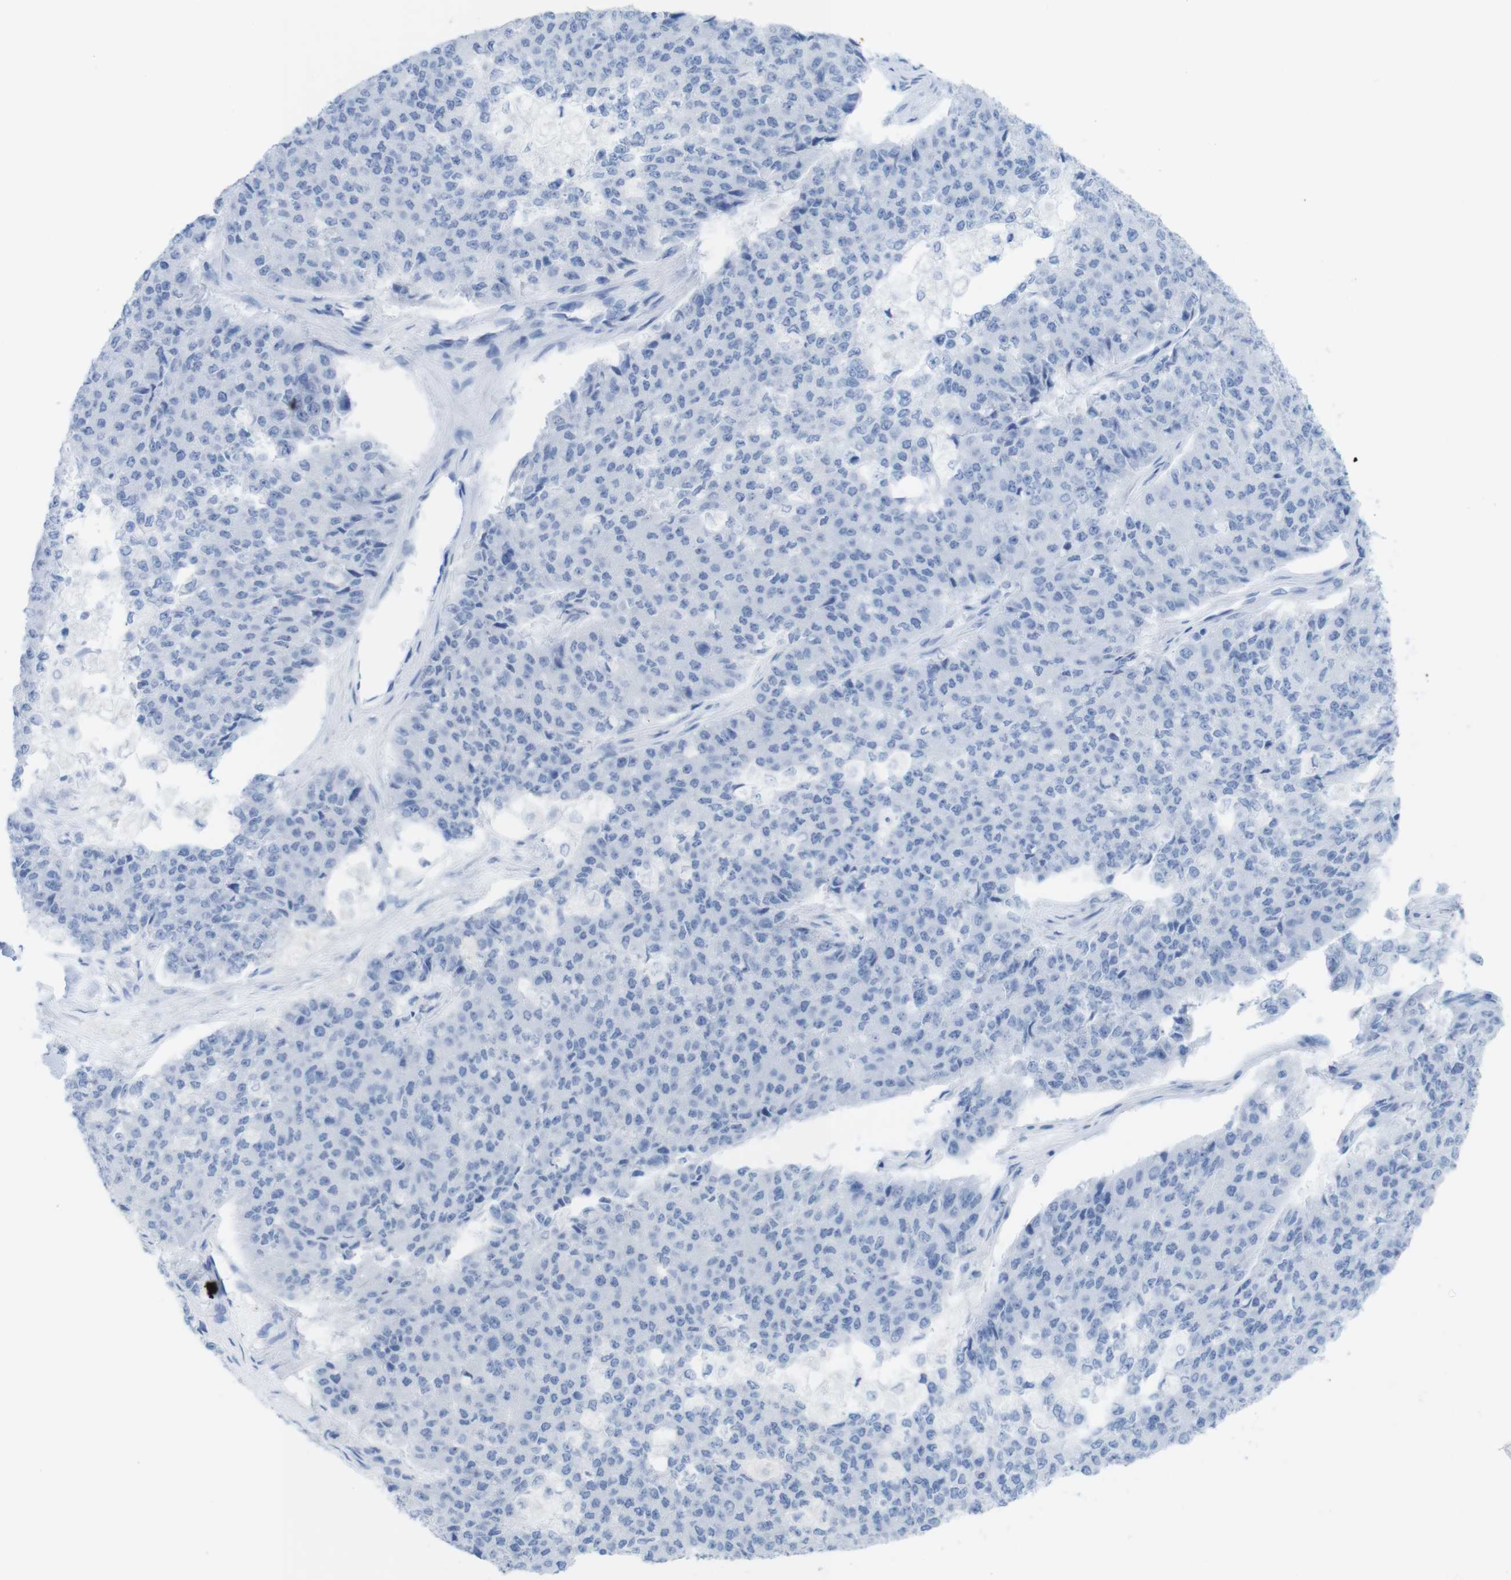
{"staining": {"intensity": "negative", "quantity": "none", "location": "none"}, "tissue": "pancreatic cancer", "cell_type": "Tumor cells", "image_type": "cancer", "snomed": [{"axis": "morphology", "description": "Adenocarcinoma, NOS"}, {"axis": "topography", "description": "Pancreas"}], "caption": "Micrograph shows no protein staining in tumor cells of pancreatic cancer (adenocarcinoma) tissue.", "gene": "MYH7", "patient": {"sex": "male", "age": 50}}